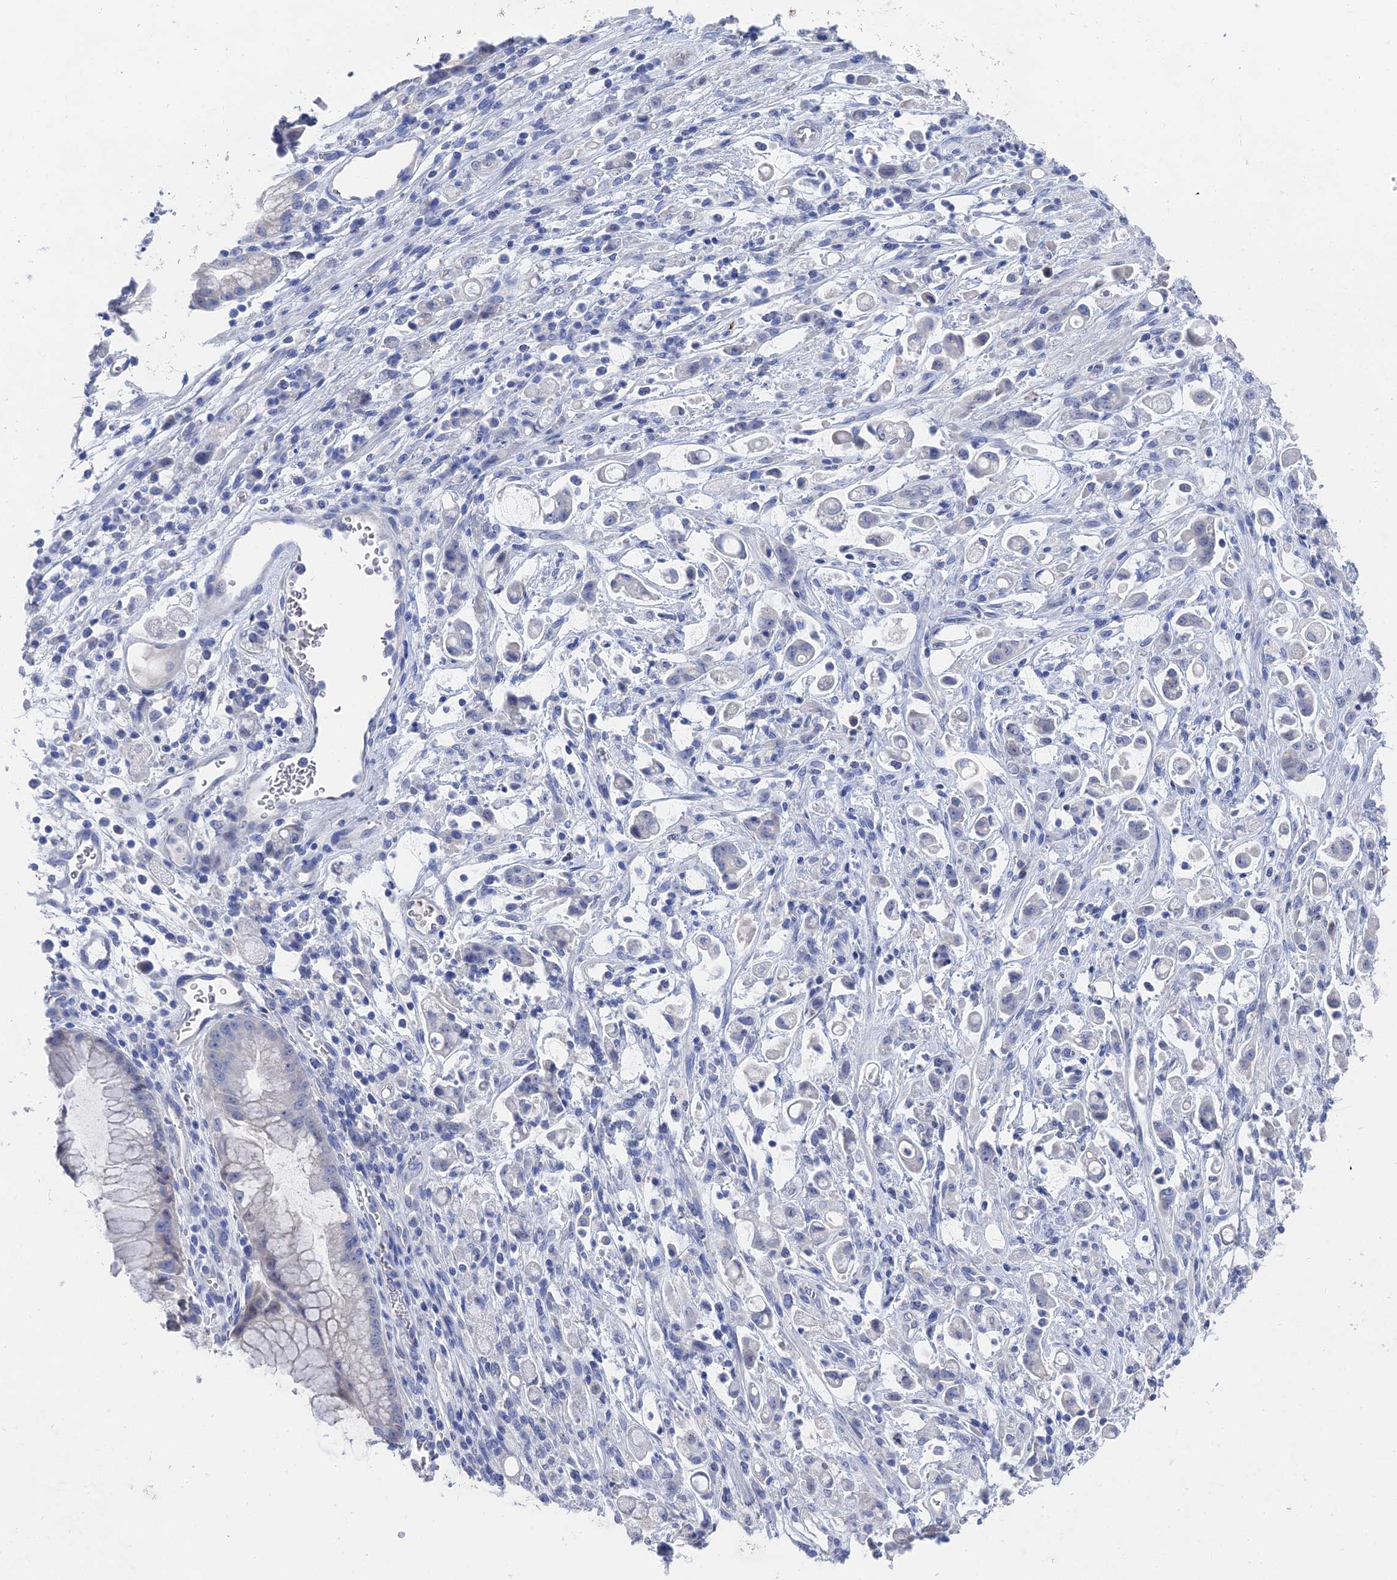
{"staining": {"intensity": "negative", "quantity": "none", "location": "none"}, "tissue": "stomach cancer", "cell_type": "Tumor cells", "image_type": "cancer", "snomed": [{"axis": "morphology", "description": "Adenocarcinoma, NOS"}, {"axis": "topography", "description": "Stomach"}], "caption": "IHC micrograph of stomach cancer stained for a protein (brown), which reveals no staining in tumor cells.", "gene": "GFAP", "patient": {"sex": "female", "age": 60}}